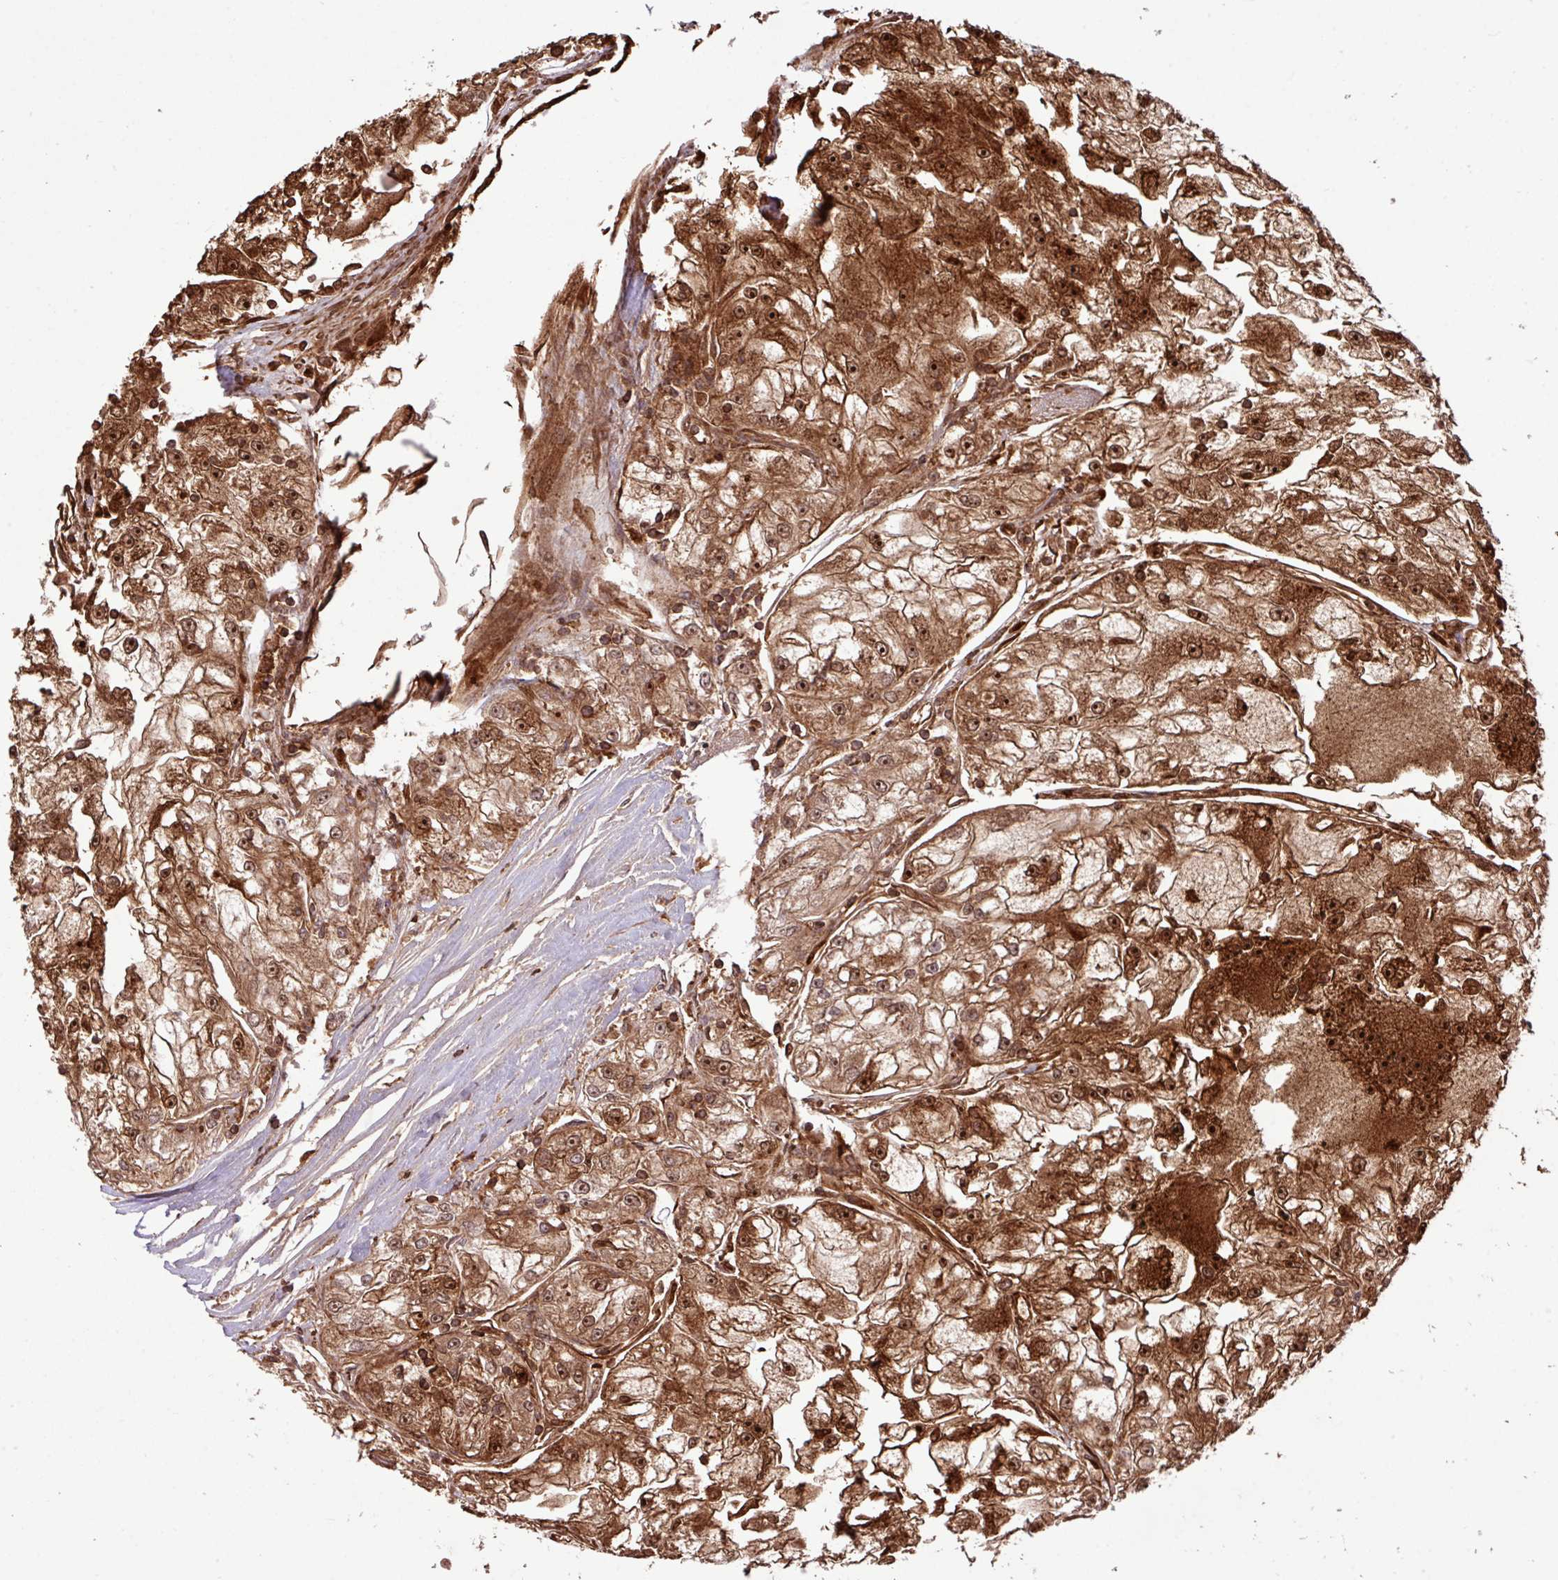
{"staining": {"intensity": "strong", "quantity": ">75%", "location": "cytoplasmic/membranous,nuclear"}, "tissue": "renal cancer", "cell_type": "Tumor cells", "image_type": "cancer", "snomed": [{"axis": "morphology", "description": "Adenocarcinoma, NOS"}, {"axis": "topography", "description": "Kidney"}], "caption": "DAB (3,3'-diaminobenzidine) immunohistochemical staining of renal adenocarcinoma shows strong cytoplasmic/membranous and nuclear protein staining in about >75% of tumor cells.", "gene": "GON7", "patient": {"sex": "female", "age": 72}}